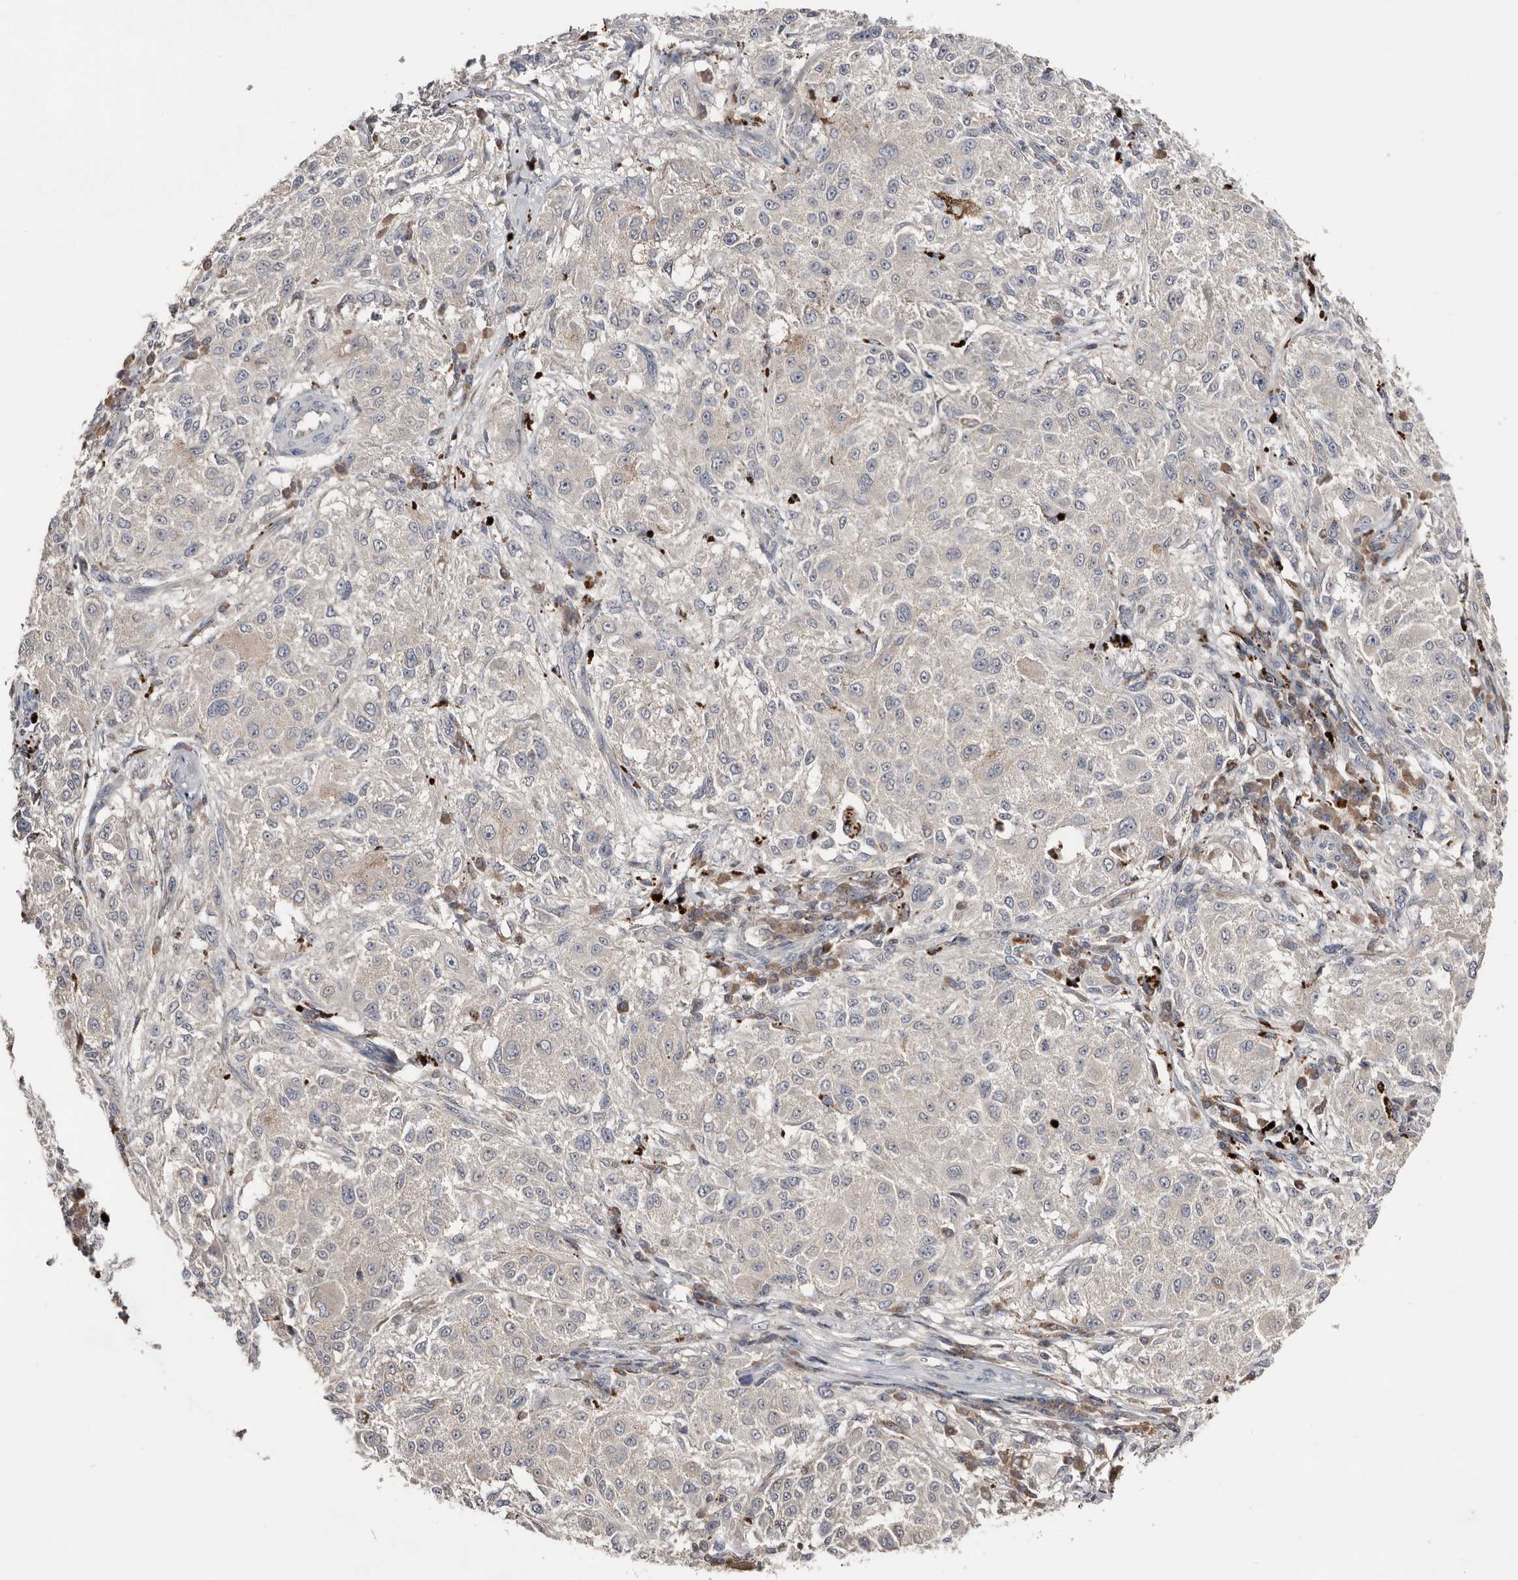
{"staining": {"intensity": "negative", "quantity": "none", "location": "none"}, "tissue": "melanoma", "cell_type": "Tumor cells", "image_type": "cancer", "snomed": [{"axis": "morphology", "description": "Necrosis, NOS"}, {"axis": "morphology", "description": "Malignant melanoma, NOS"}, {"axis": "topography", "description": "Skin"}], "caption": "Malignant melanoma stained for a protein using immunohistochemistry shows no positivity tumor cells.", "gene": "SLC39A2", "patient": {"sex": "female", "age": 87}}